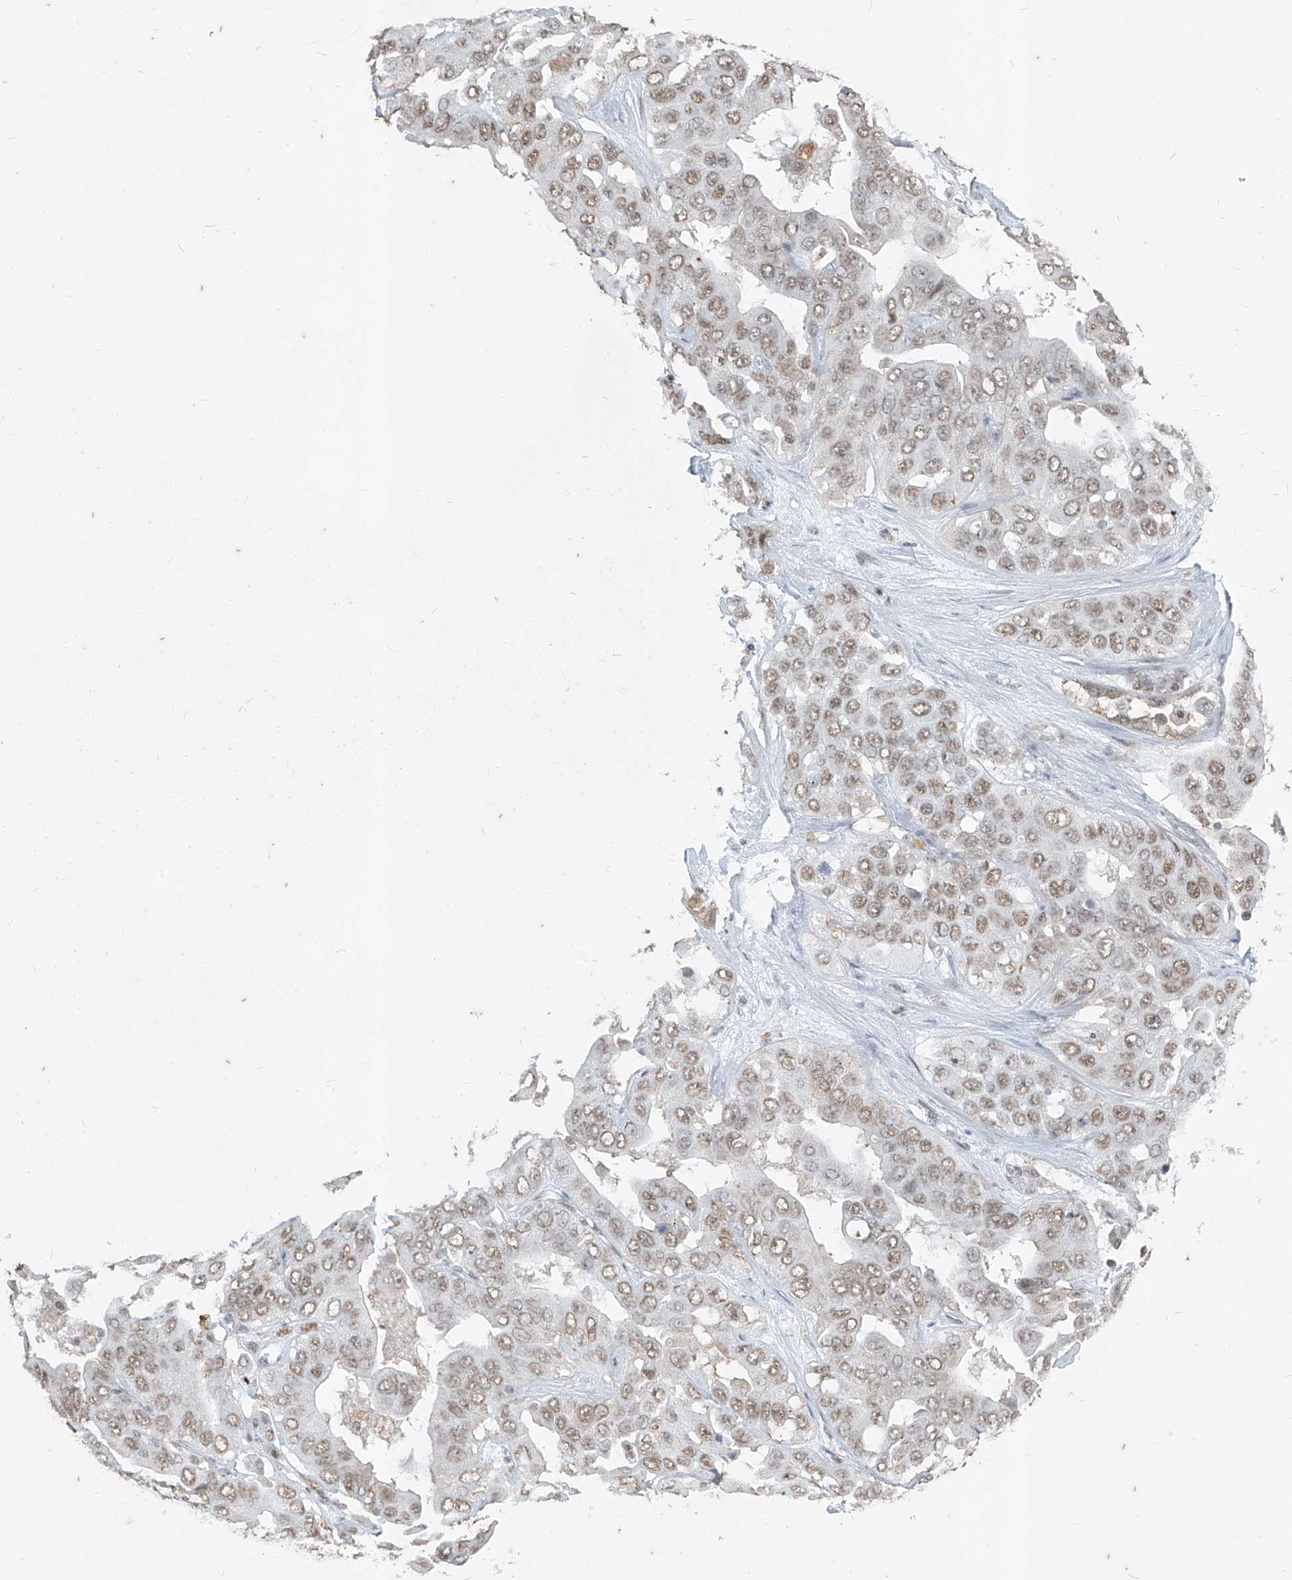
{"staining": {"intensity": "weak", "quantity": ">75%", "location": "nuclear"}, "tissue": "liver cancer", "cell_type": "Tumor cells", "image_type": "cancer", "snomed": [{"axis": "morphology", "description": "Cholangiocarcinoma"}, {"axis": "topography", "description": "Liver"}], "caption": "There is low levels of weak nuclear positivity in tumor cells of cholangiocarcinoma (liver), as demonstrated by immunohistochemical staining (brown color).", "gene": "TFEC", "patient": {"sex": "female", "age": 52}}